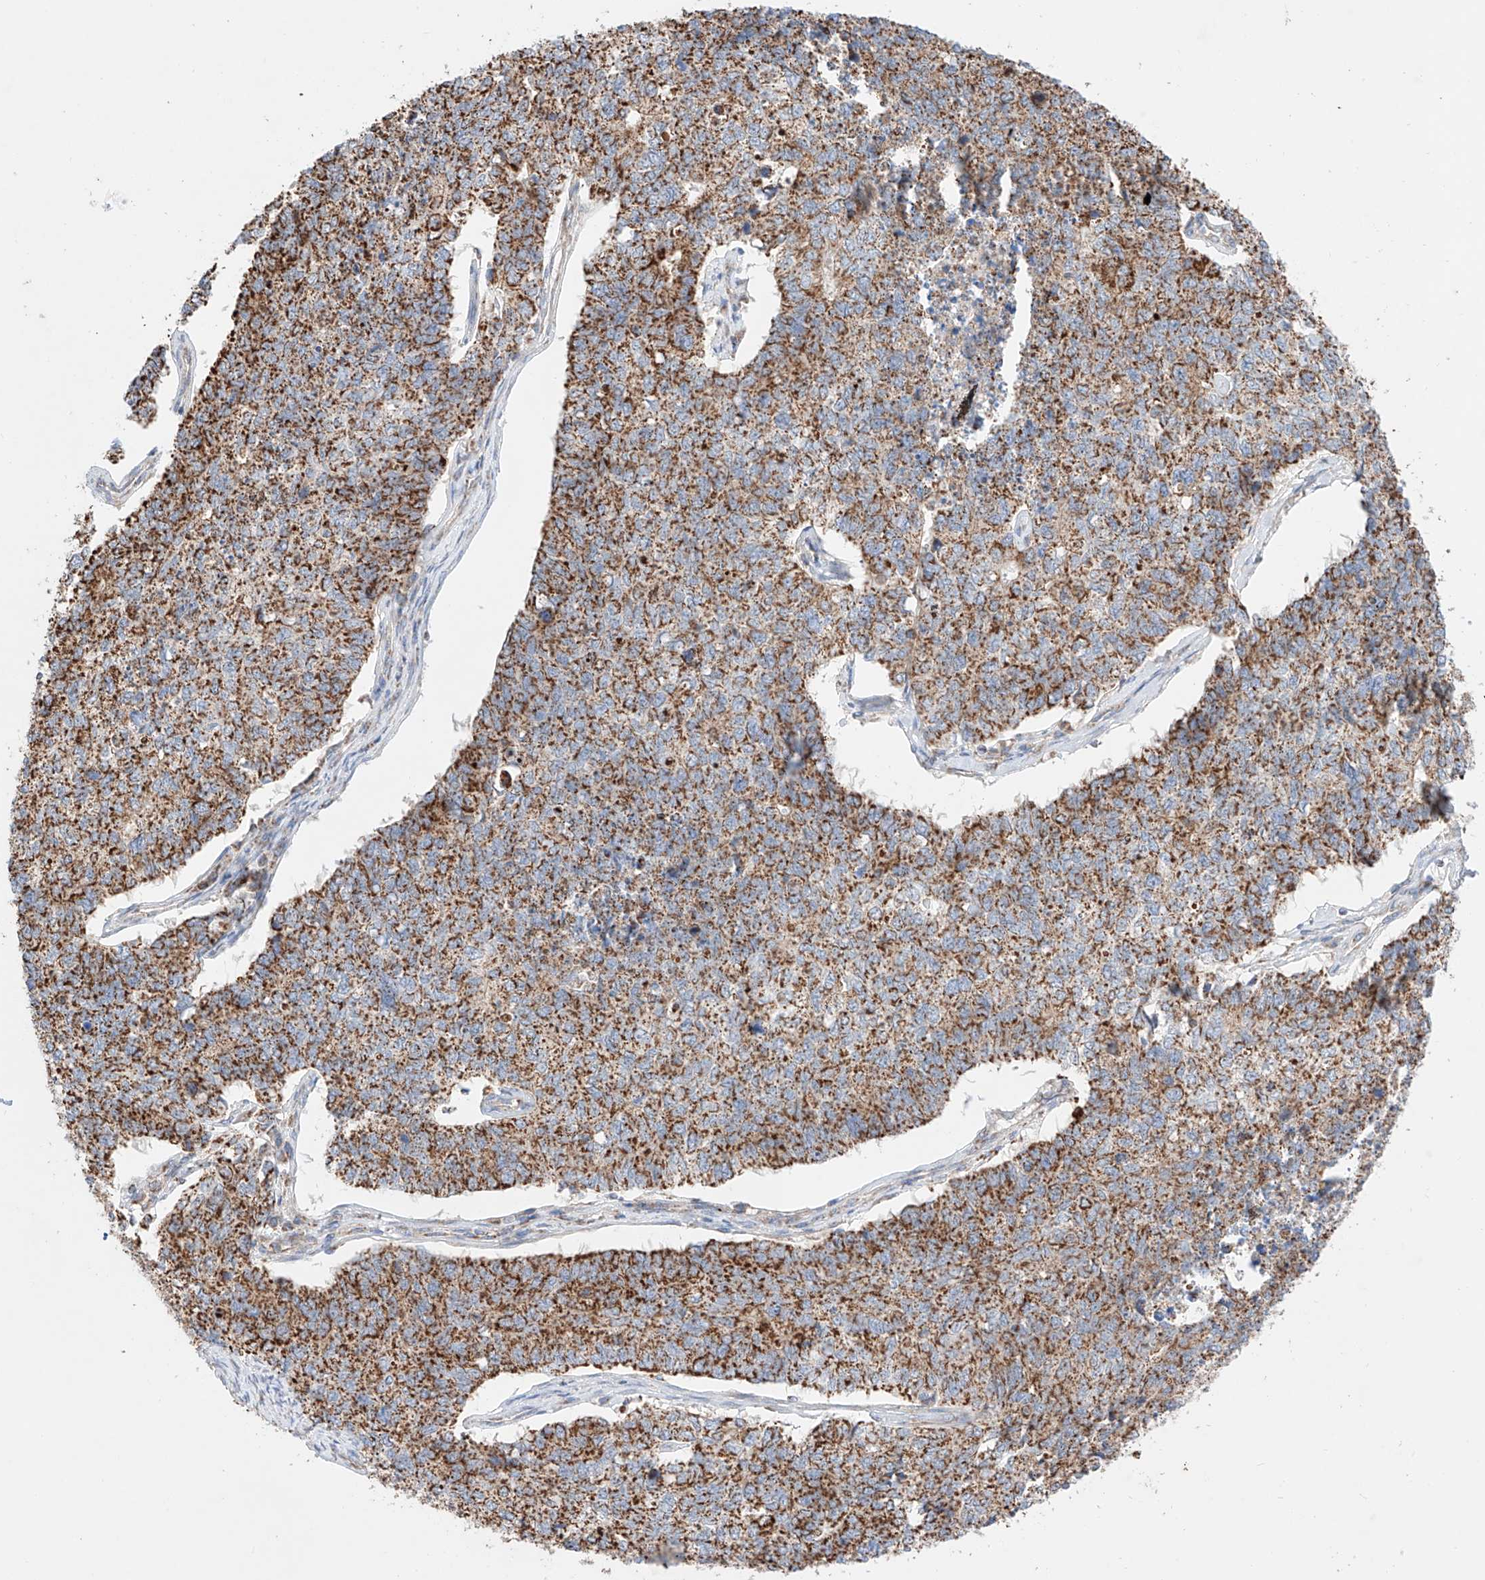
{"staining": {"intensity": "strong", "quantity": ">75%", "location": "cytoplasmic/membranous"}, "tissue": "cervical cancer", "cell_type": "Tumor cells", "image_type": "cancer", "snomed": [{"axis": "morphology", "description": "Squamous cell carcinoma, NOS"}, {"axis": "topography", "description": "Cervix"}], "caption": "Protein staining reveals strong cytoplasmic/membranous staining in approximately >75% of tumor cells in cervical cancer. (brown staining indicates protein expression, while blue staining denotes nuclei).", "gene": "KTI12", "patient": {"sex": "female", "age": 63}}